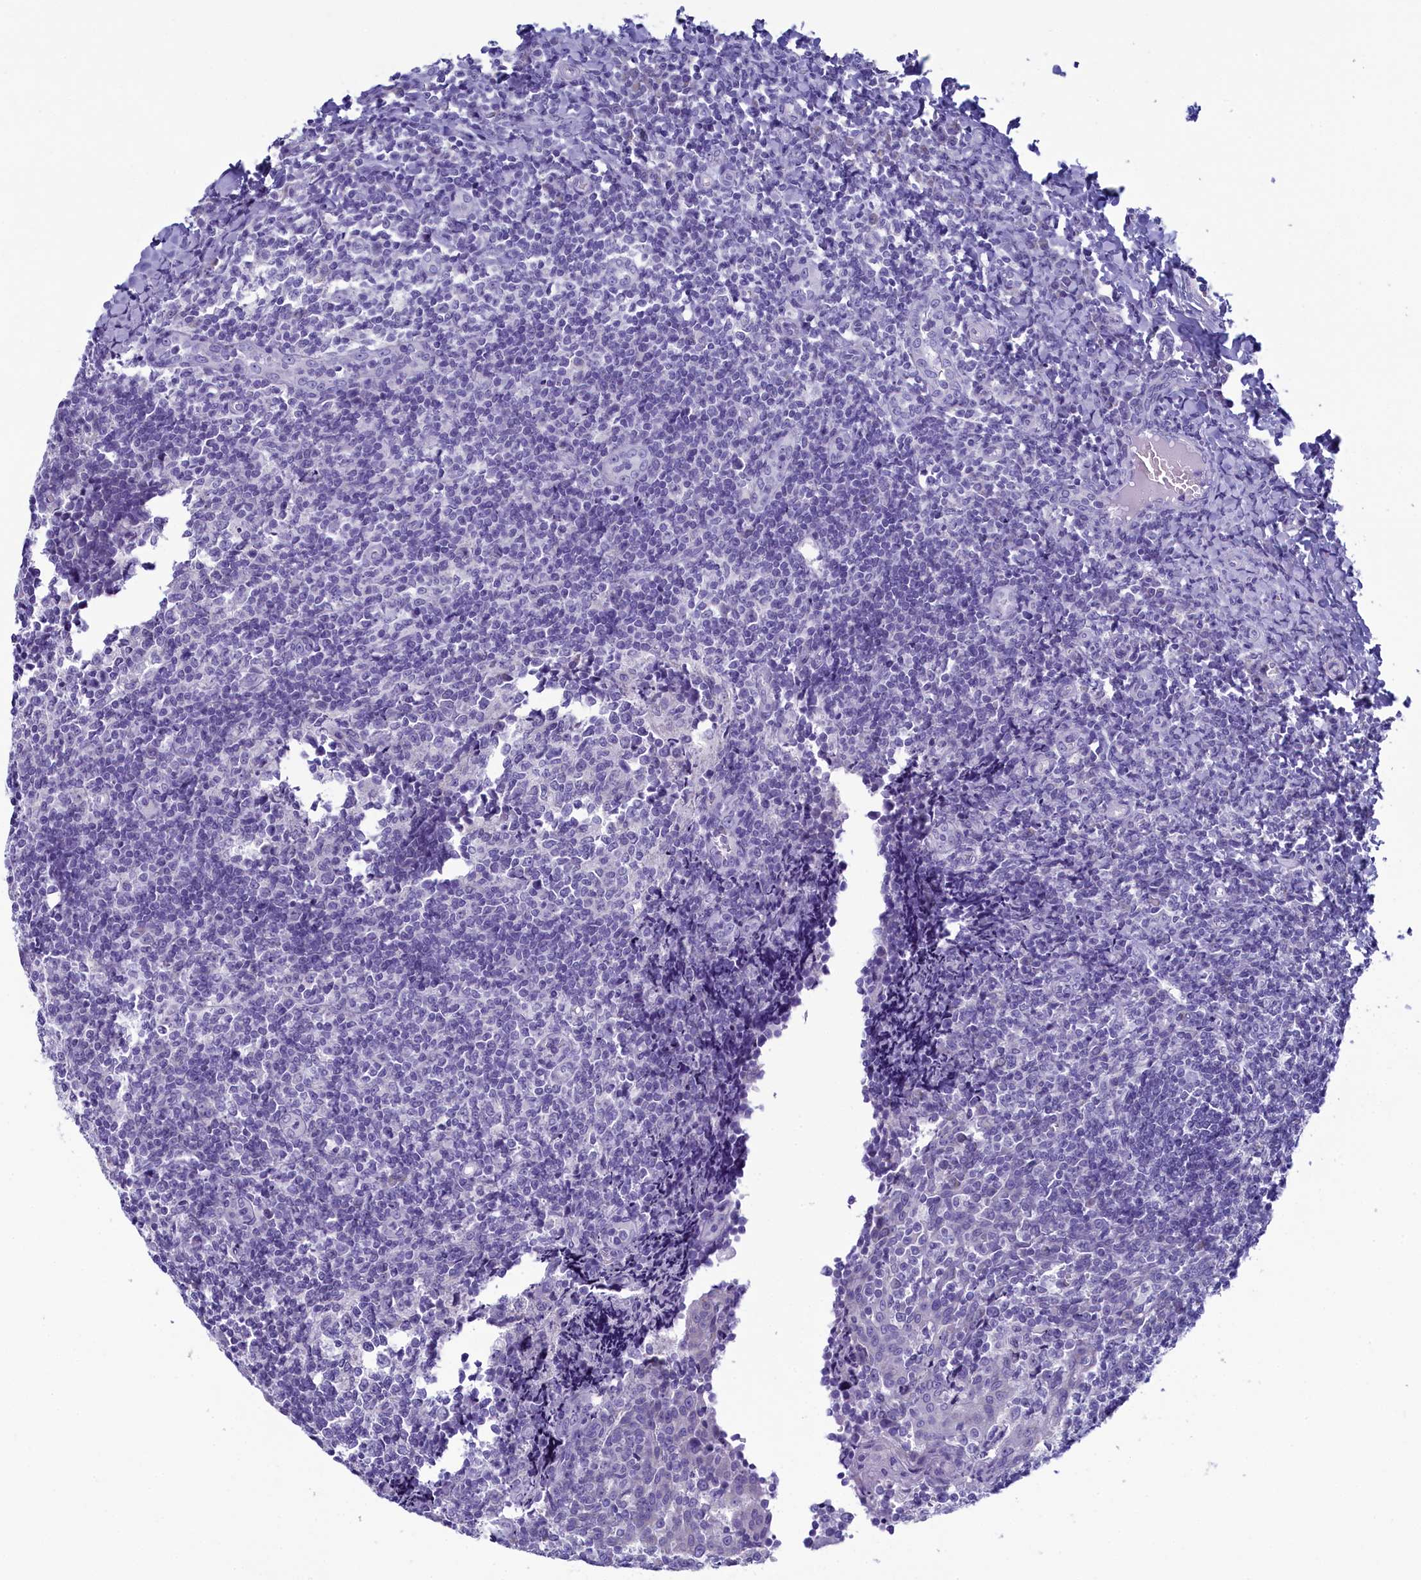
{"staining": {"intensity": "negative", "quantity": "none", "location": "none"}, "tissue": "tonsil", "cell_type": "Germinal center cells", "image_type": "normal", "snomed": [{"axis": "morphology", "description": "Normal tissue, NOS"}, {"axis": "topography", "description": "Tonsil"}], "caption": "Micrograph shows no significant protein staining in germinal center cells of normal tonsil. The staining was performed using DAB to visualize the protein expression in brown, while the nuclei were stained in blue with hematoxylin (Magnification: 20x).", "gene": "SKA3", "patient": {"sex": "female", "age": 19}}